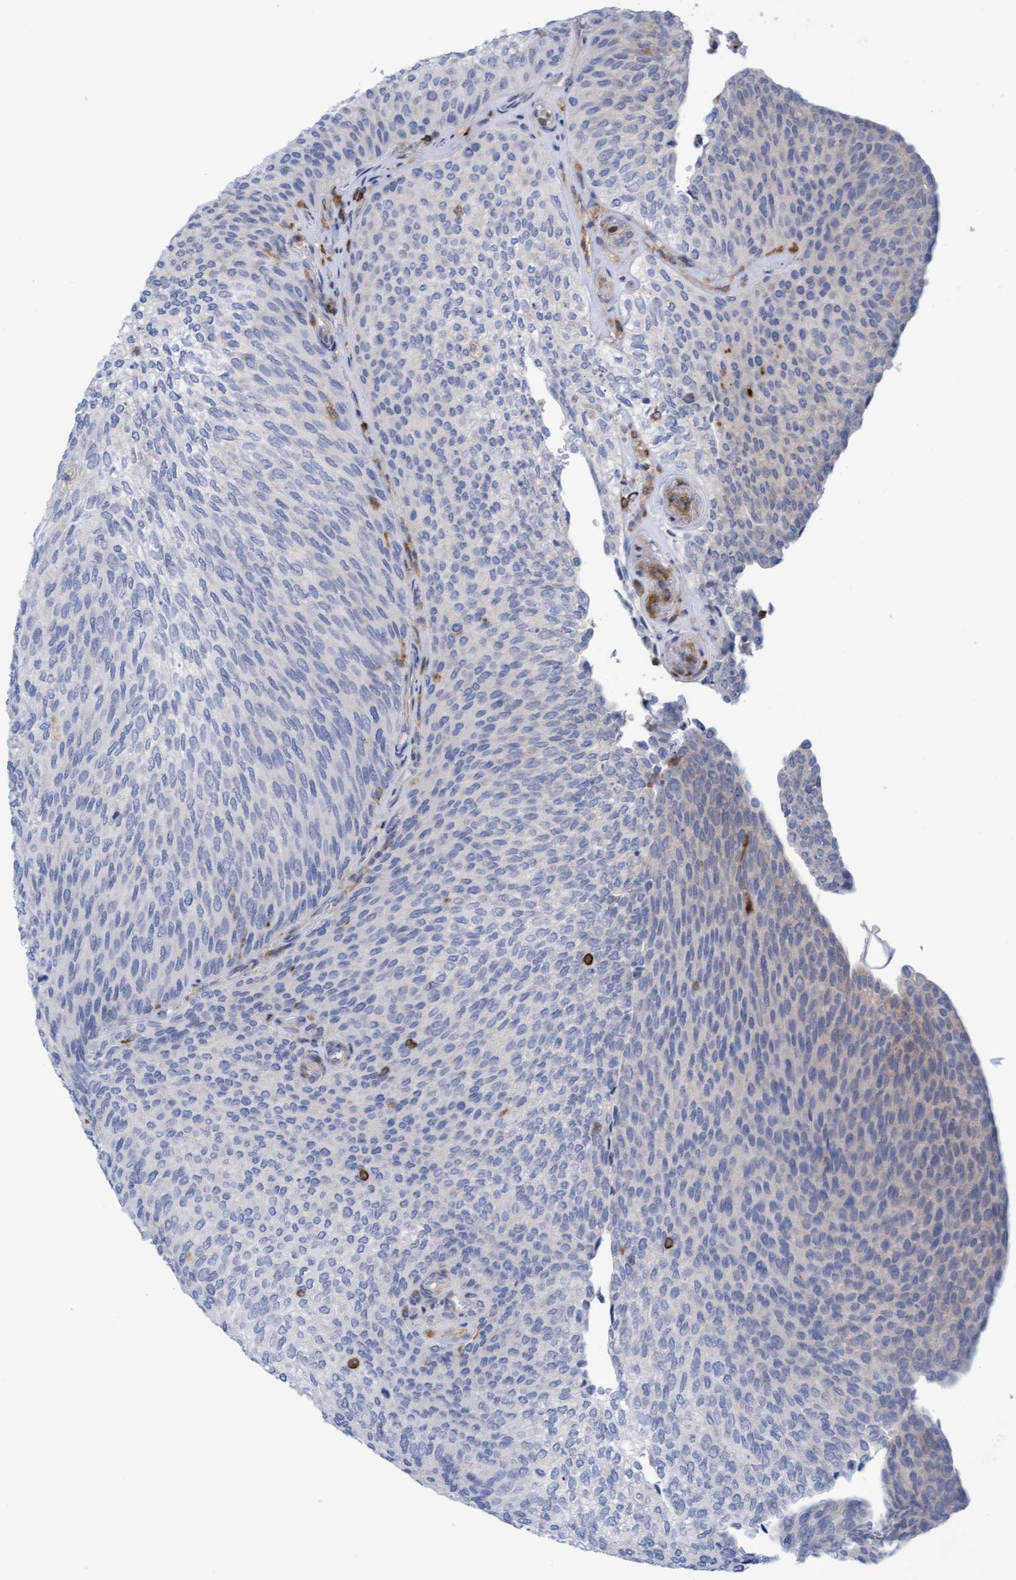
{"staining": {"intensity": "negative", "quantity": "none", "location": "none"}, "tissue": "urothelial cancer", "cell_type": "Tumor cells", "image_type": "cancer", "snomed": [{"axis": "morphology", "description": "Urothelial carcinoma, Low grade"}, {"axis": "topography", "description": "Urinary bladder"}], "caption": "High magnification brightfield microscopy of urothelial cancer stained with DAB (brown) and counterstained with hematoxylin (blue): tumor cells show no significant staining.", "gene": "FNBP1", "patient": {"sex": "female", "age": 79}}